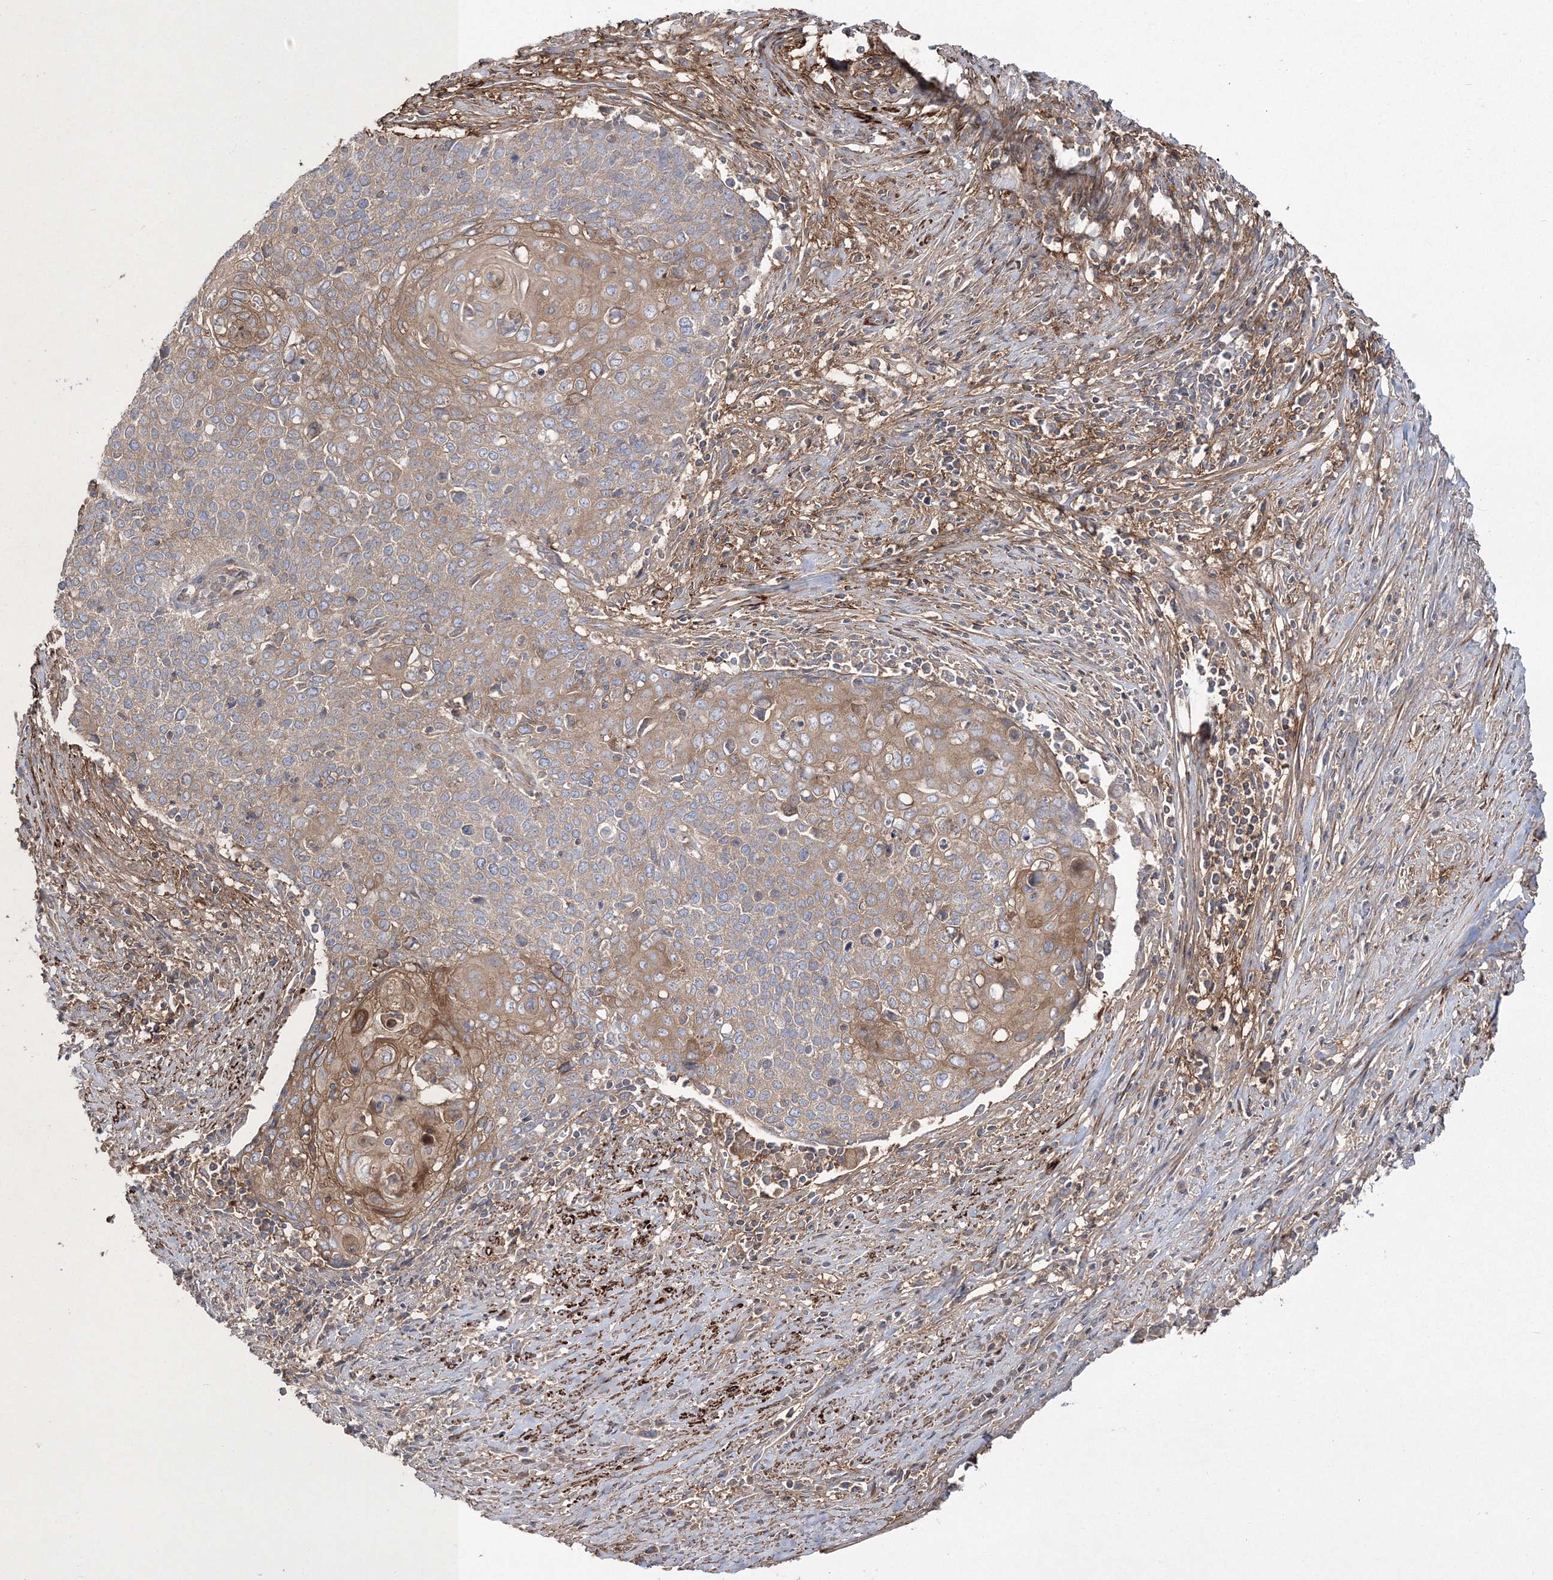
{"staining": {"intensity": "weak", "quantity": ">75%", "location": "cytoplasmic/membranous"}, "tissue": "cervical cancer", "cell_type": "Tumor cells", "image_type": "cancer", "snomed": [{"axis": "morphology", "description": "Squamous cell carcinoma, NOS"}, {"axis": "topography", "description": "Cervix"}], "caption": "Cervical cancer tissue demonstrates weak cytoplasmic/membranous positivity in about >75% of tumor cells", "gene": "ZSWIM6", "patient": {"sex": "female", "age": 39}}